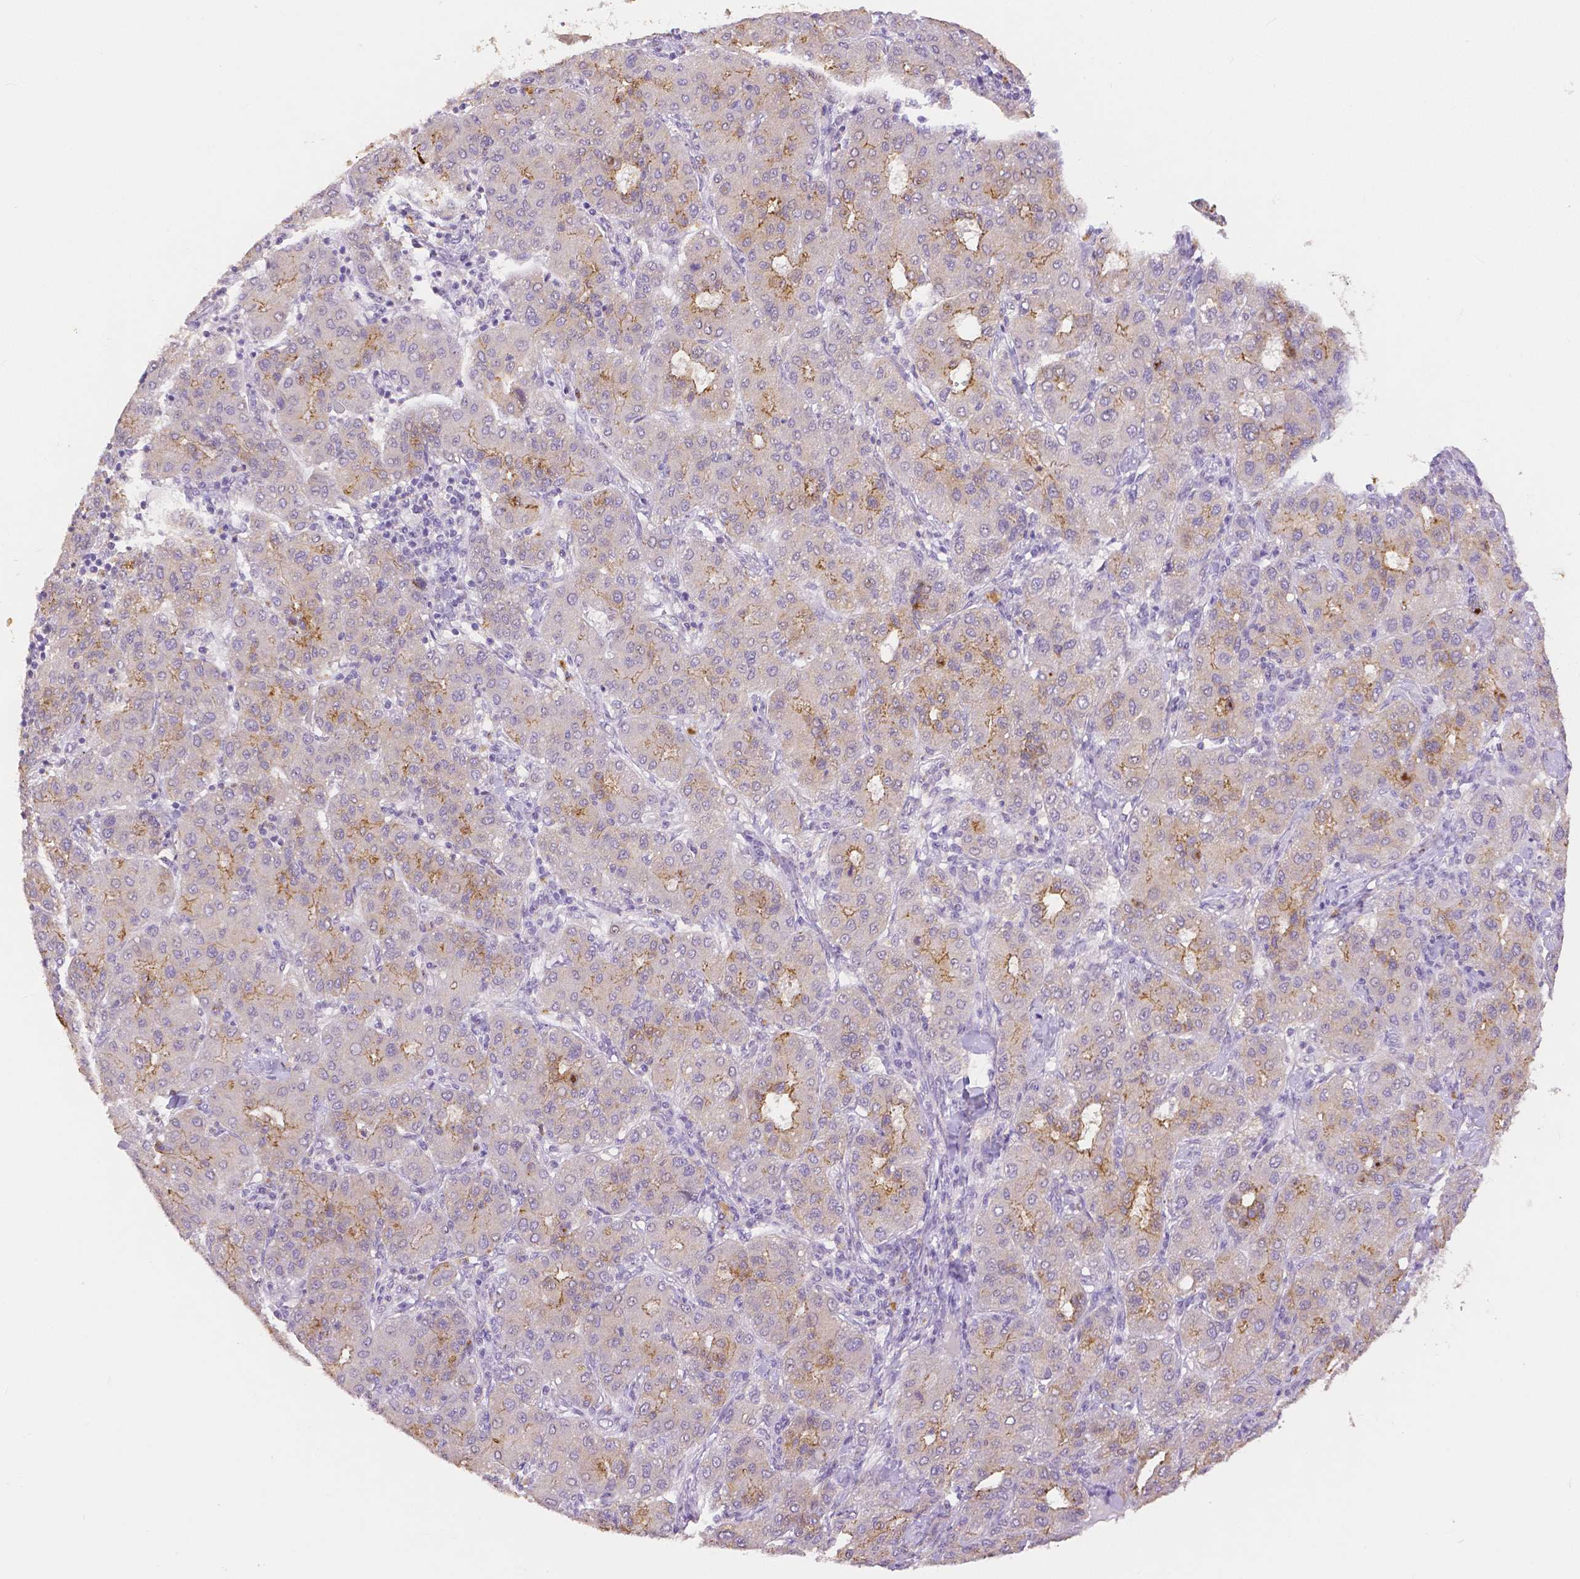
{"staining": {"intensity": "moderate", "quantity": "<25%", "location": "cytoplasmic/membranous"}, "tissue": "liver cancer", "cell_type": "Tumor cells", "image_type": "cancer", "snomed": [{"axis": "morphology", "description": "Carcinoma, Hepatocellular, NOS"}, {"axis": "topography", "description": "Liver"}], "caption": "Immunohistochemical staining of liver hepatocellular carcinoma demonstrates low levels of moderate cytoplasmic/membranous positivity in approximately <25% of tumor cells.", "gene": "OCLN", "patient": {"sex": "male", "age": 65}}